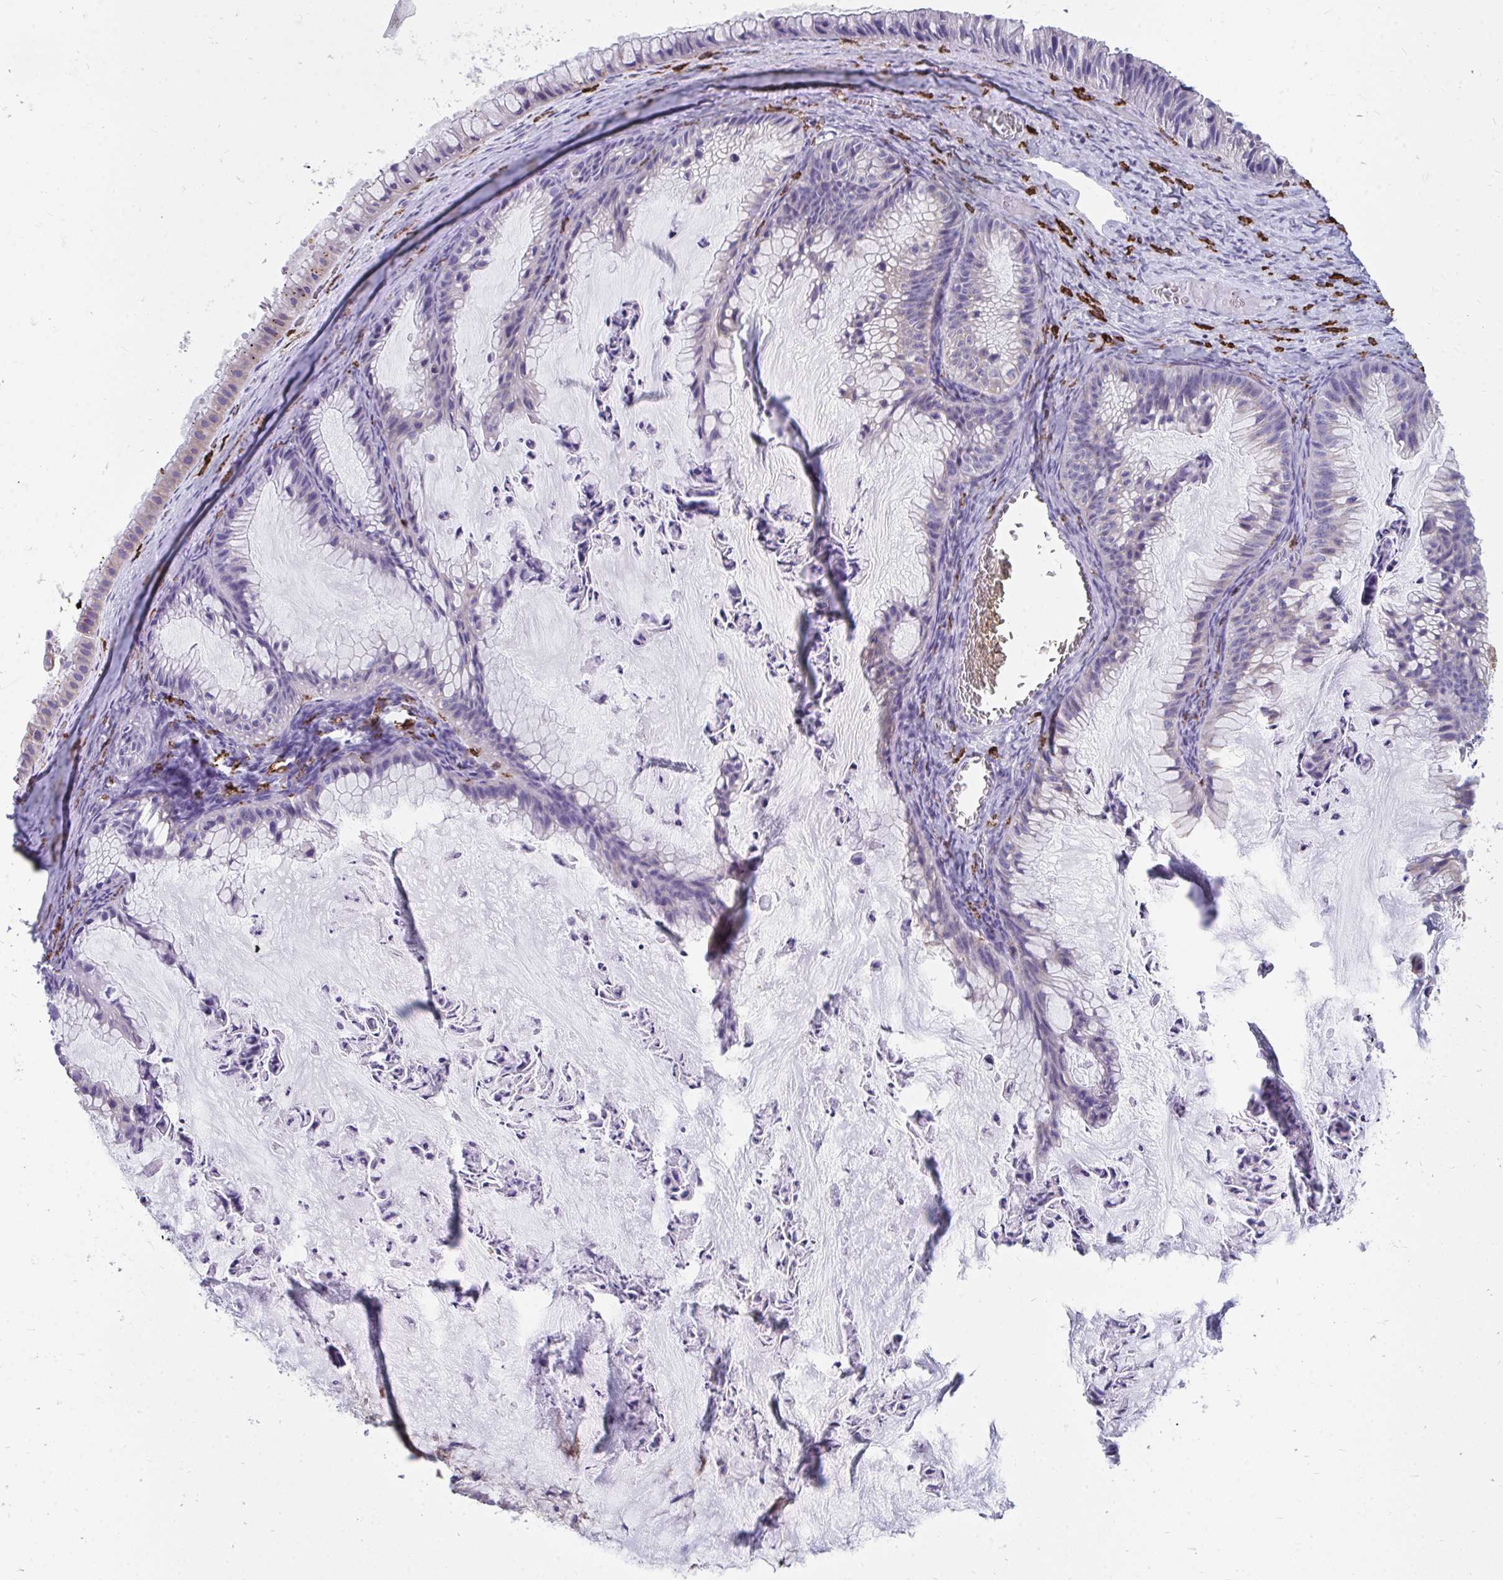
{"staining": {"intensity": "negative", "quantity": "none", "location": "none"}, "tissue": "ovarian cancer", "cell_type": "Tumor cells", "image_type": "cancer", "snomed": [{"axis": "morphology", "description": "Cystadenocarcinoma, mucinous, NOS"}, {"axis": "topography", "description": "Ovary"}], "caption": "Tumor cells show no significant positivity in ovarian cancer.", "gene": "CD163", "patient": {"sex": "female", "age": 72}}